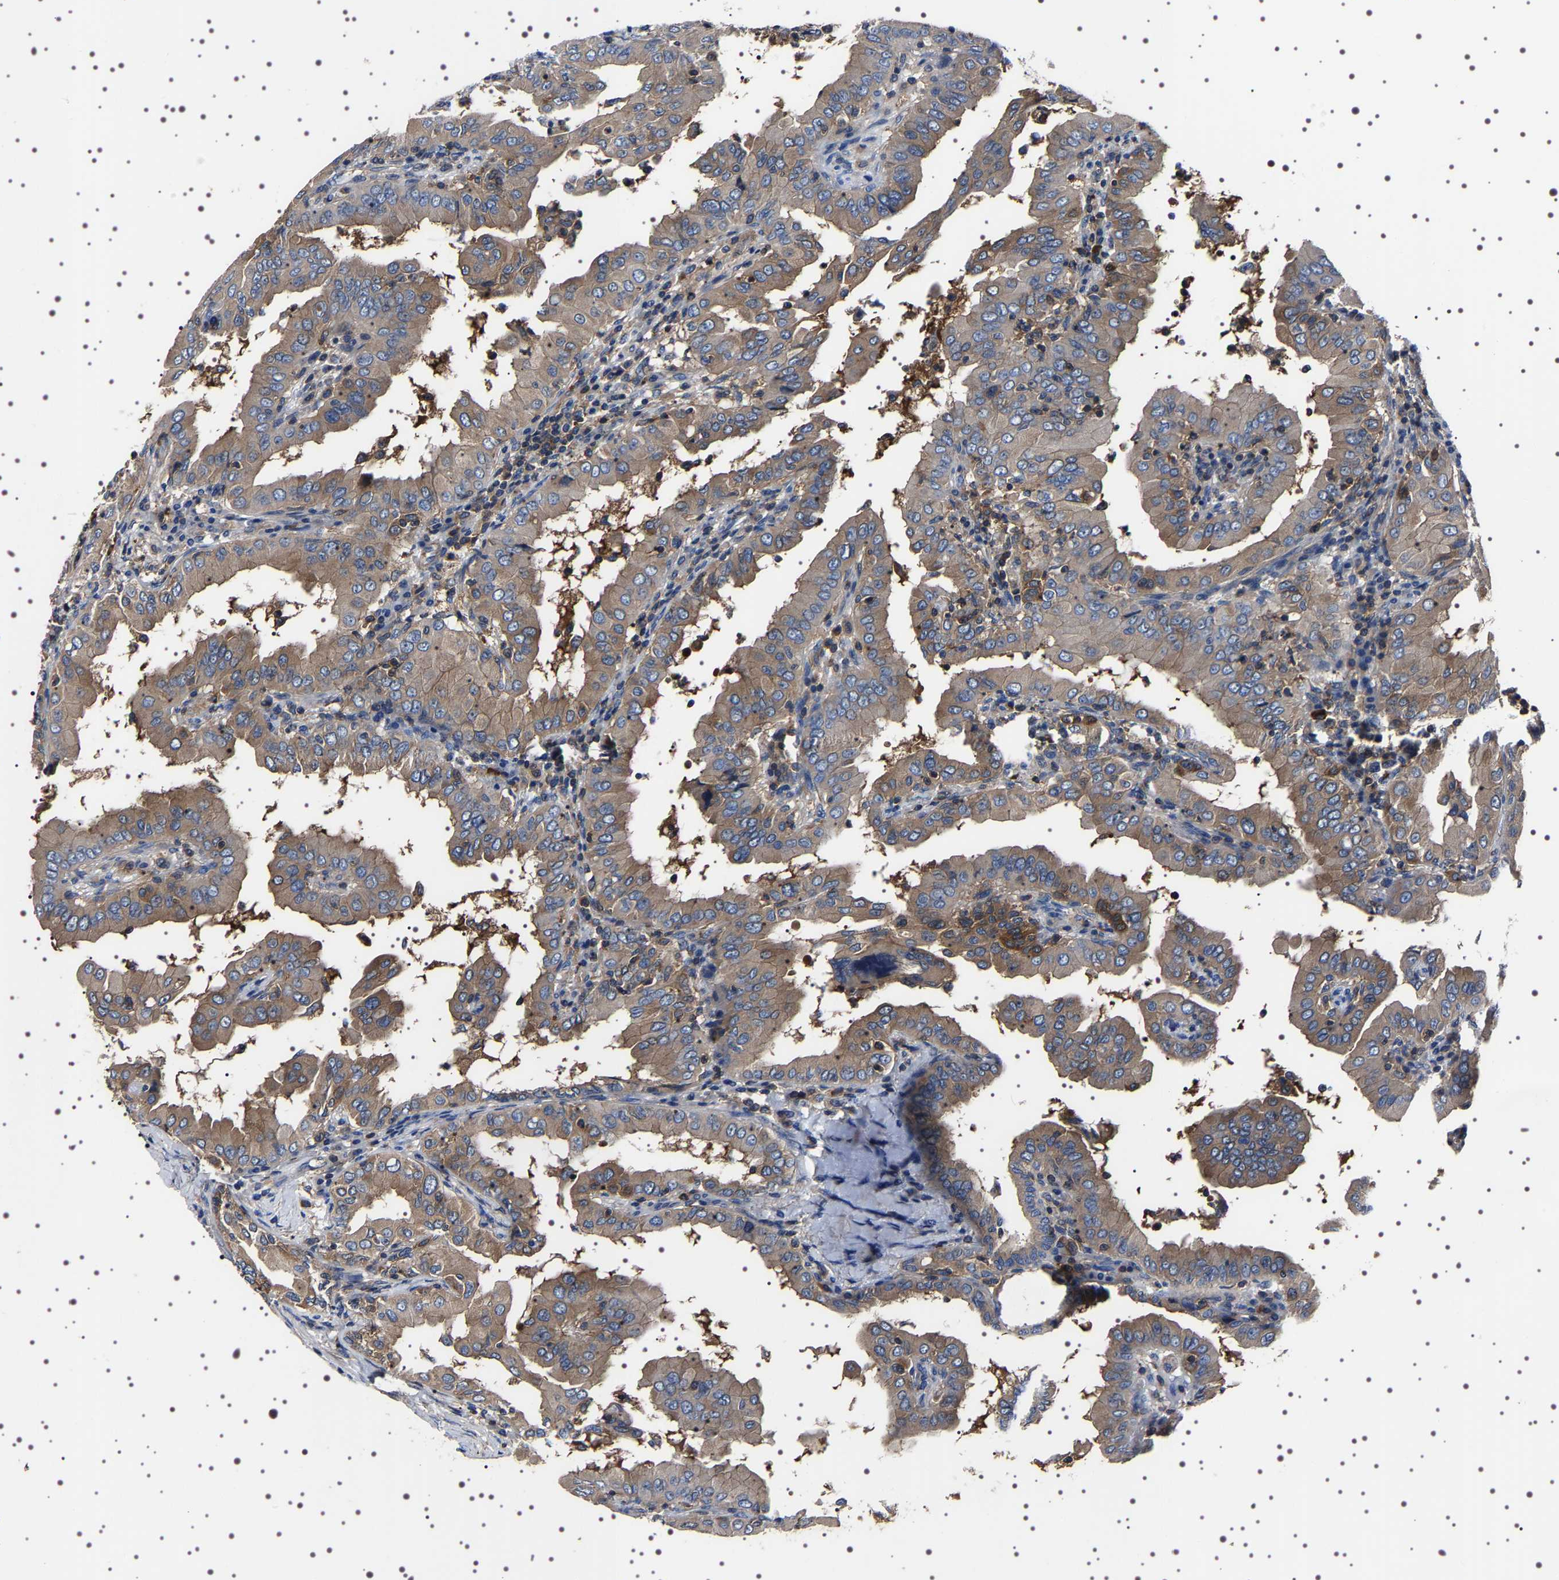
{"staining": {"intensity": "weak", "quantity": ">75%", "location": "cytoplasmic/membranous"}, "tissue": "thyroid cancer", "cell_type": "Tumor cells", "image_type": "cancer", "snomed": [{"axis": "morphology", "description": "Papillary adenocarcinoma, NOS"}, {"axis": "topography", "description": "Thyroid gland"}], "caption": "Thyroid cancer (papillary adenocarcinoma) stained for a protein displays weak cytoplasmic/membranous positivity in tumor cells. Nuclei are stained in blue.", "gene": "WDR1", "patient": {"sex": "male", "age": 33}}